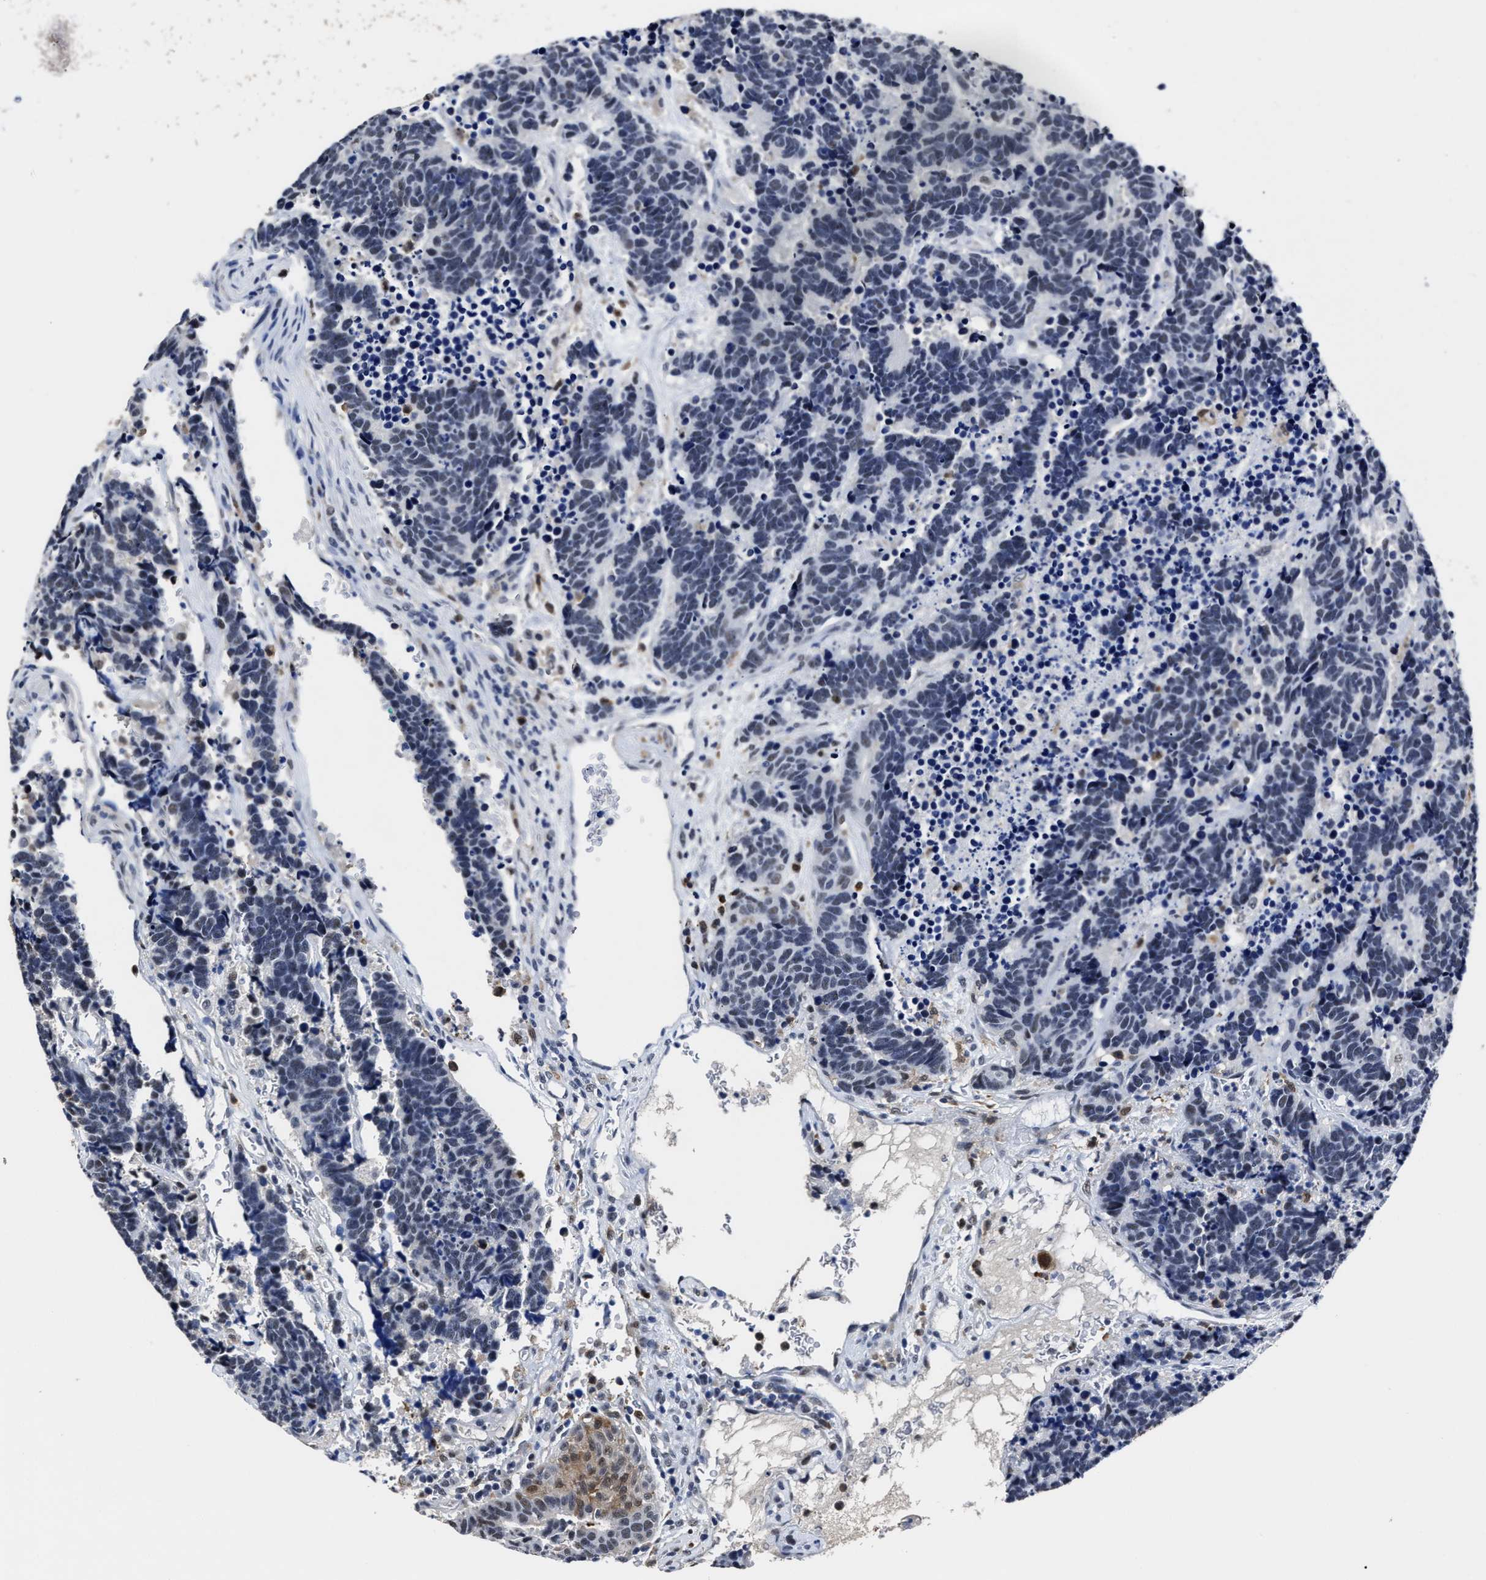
{"staining": {"intensity": "negative", "quantity": "none", "location": "none"}, "tissue": "carcinoid", "cell_type": "Tumor cells", "image_type": "cancer", "snomed": [{"axis": "morphology", "description": "Carcinoma, NOS"}, {"axis": "morphology", "description": "Carcinoid, malignant, NOS"}, {"axis": "topography", "description": "Urinary bladder"}], "caption": "IHC micrograph of human carcinoid stained for a protein (brown), which exhibits no staining in tumor cells.", "gene": "PRPF4B", "patient": {"sex": "male", "age": 57}}